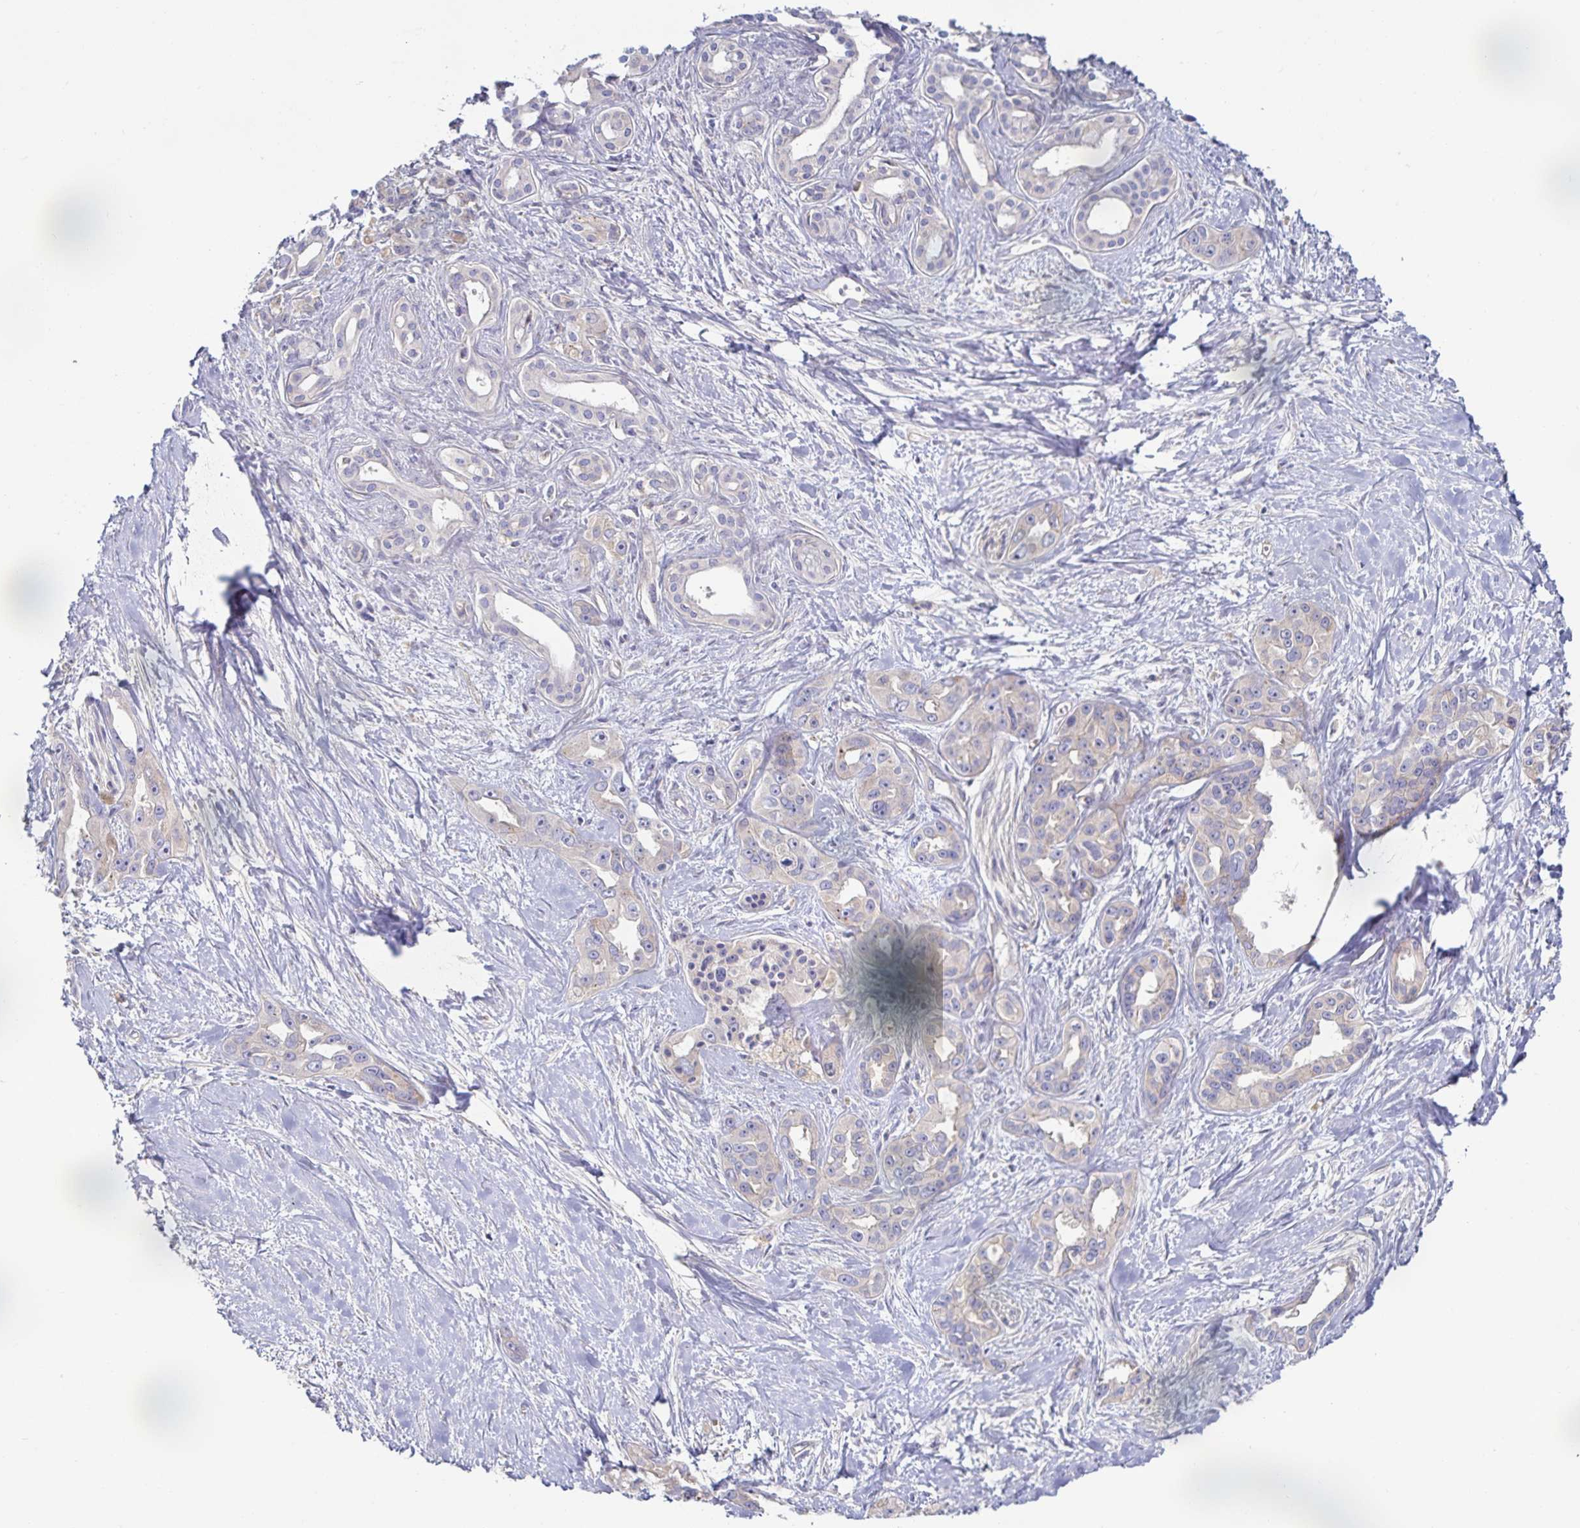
{"staining": {"intensity": "negative", "quantity": "none", "location": "none"}, "tissue": "pancreatic cancer", "cell_type": "Tumor cells", "image_type": "cancer", "snomed": [{"axis": "morphology", "description": "Adenocarcinoma, NOS"}, {"axis": "topography", "description": "Pancreas"}], "caption": "A micrograph of human adenocarcinoma (pancreatic) is negative for staining in tumor cells.", "gene": "METTL22", "patient": {"sex": "female", "age": 50}}